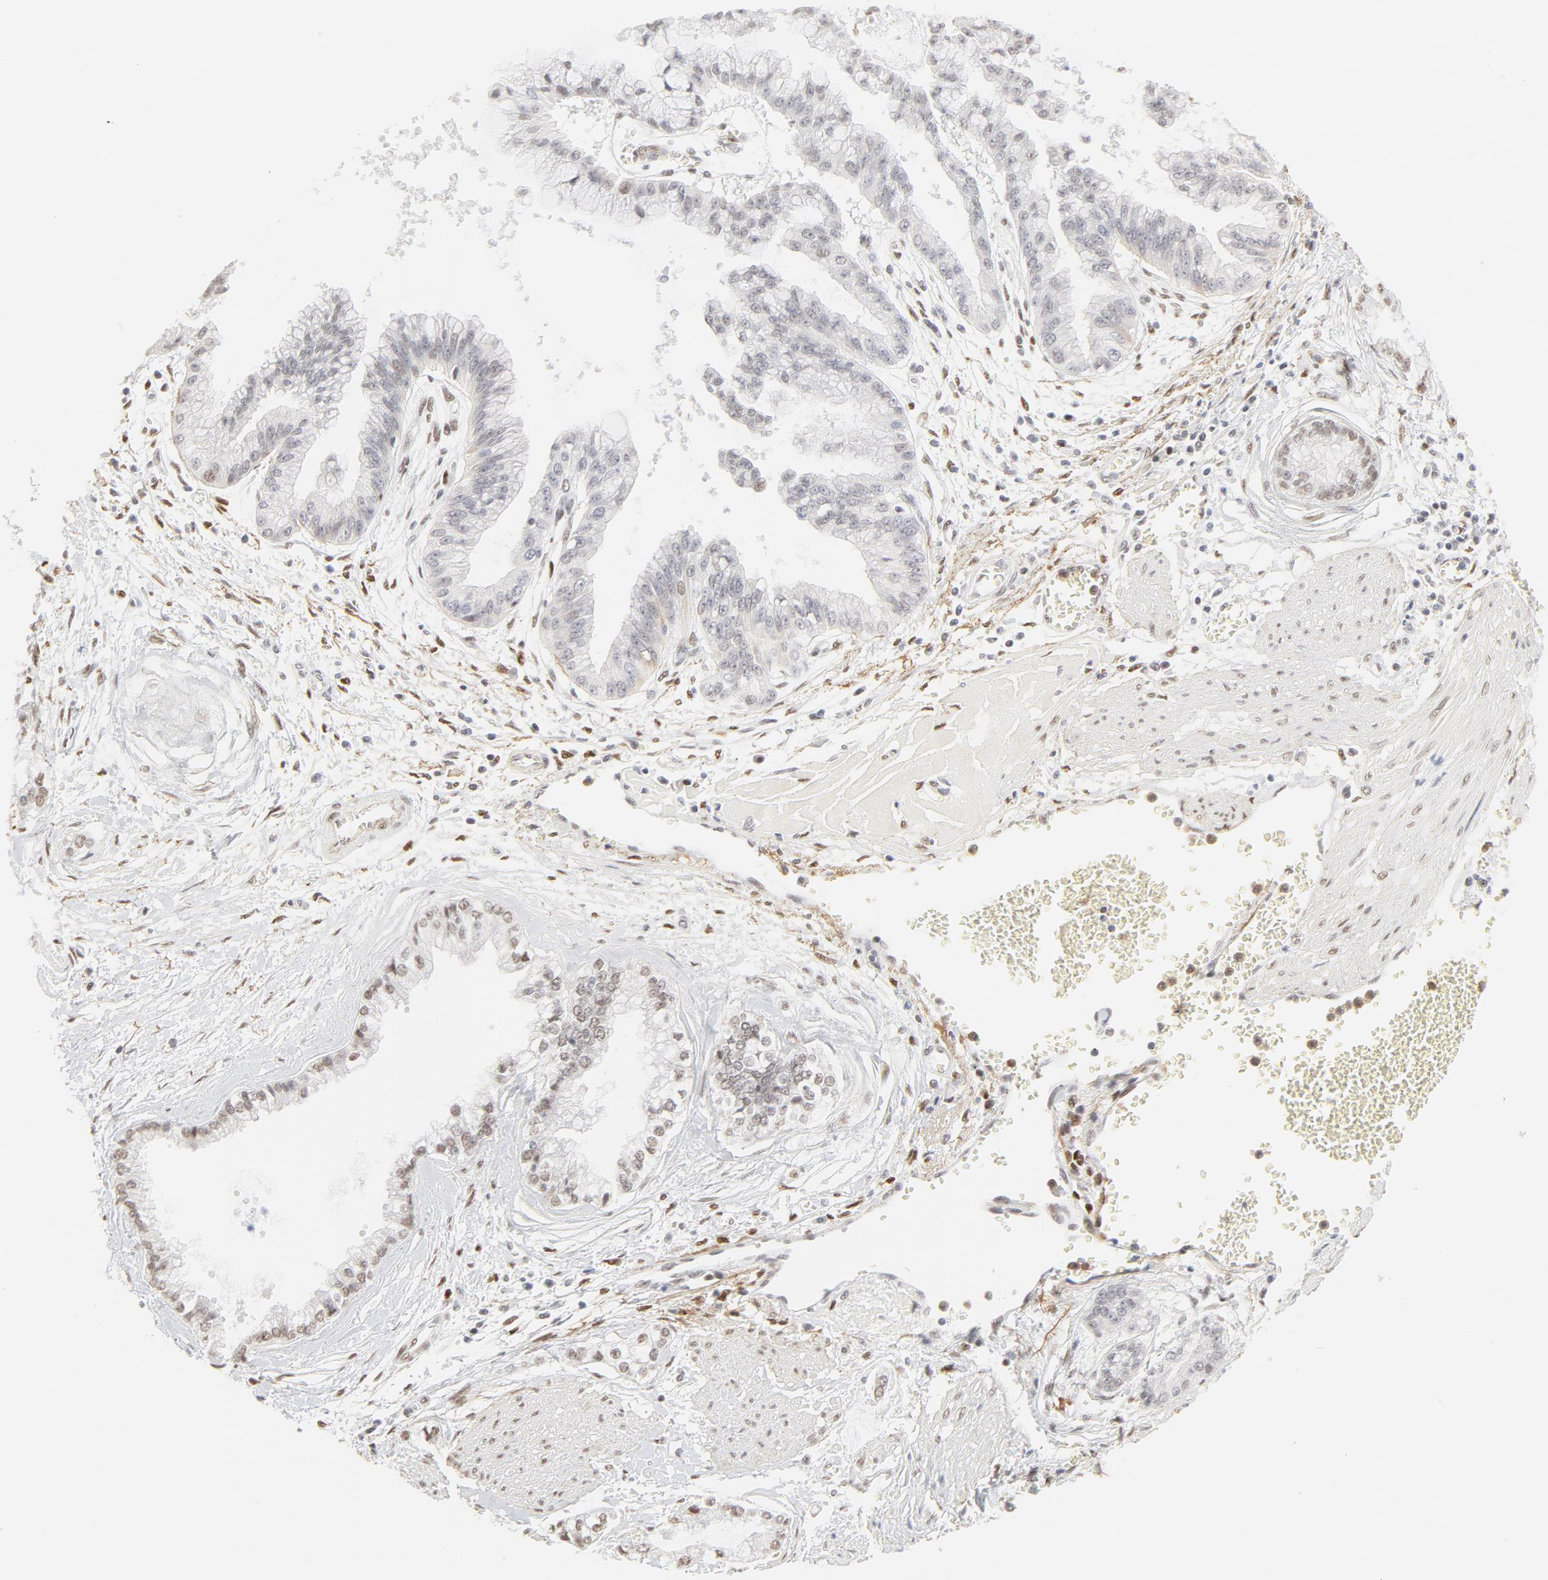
{"staining": {"intensity": "negative", "quantity": "none", "location": "none"}, "tissue": "liver cancer", "cell_type": "Tumor cells", "image_type": "cancer", "snomed": [{"axis": "morphology", "description": "Cholangiocarcinoma"}, {"axis": "topography", "description": "Liver"}], "caption": "Tumor cells are negative for brown protein staining in cholangiocarcinoma (liver).", "gene": "PBX1", "patient": {"sex": "female", "age": 79}}